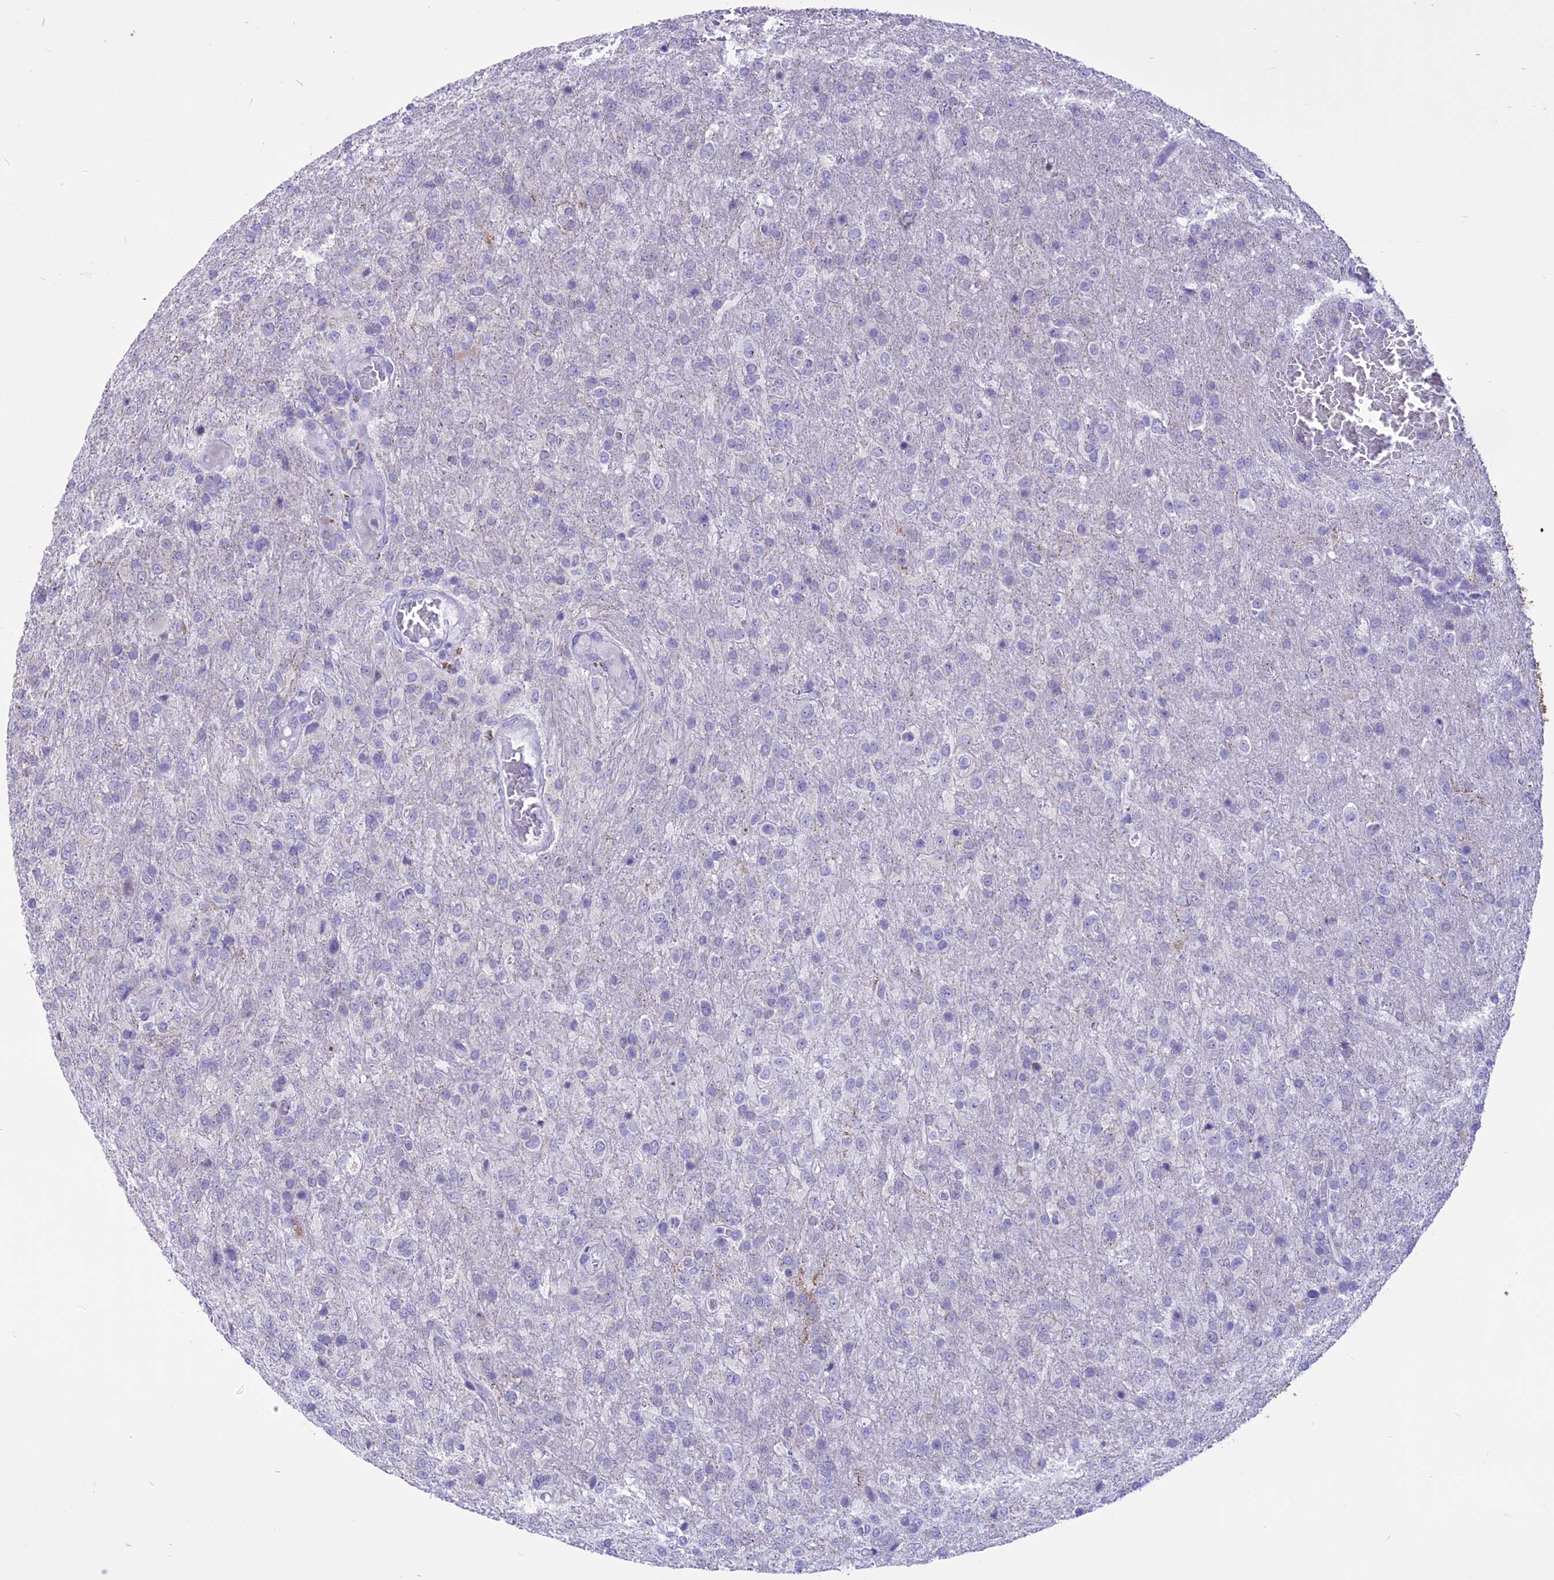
{"staining": {"intensity": "negative", "quantity": "none", "location": "none"}, "tissue": "glioma", "cell_type": "Tumor cells", "image_type": "cancer", "snomed": [{"axis": "morphology", "description": "Glioma, malignant, High grade"}, {"axis": "topography", "description": "Brain"}], "caption": "Malignant glioma (high-grade) was stained to show a protein in brown. There is no significant expression in tumor cells.", "gene": "CMSS1", "patient": {"sex": "female", "age": 74}}